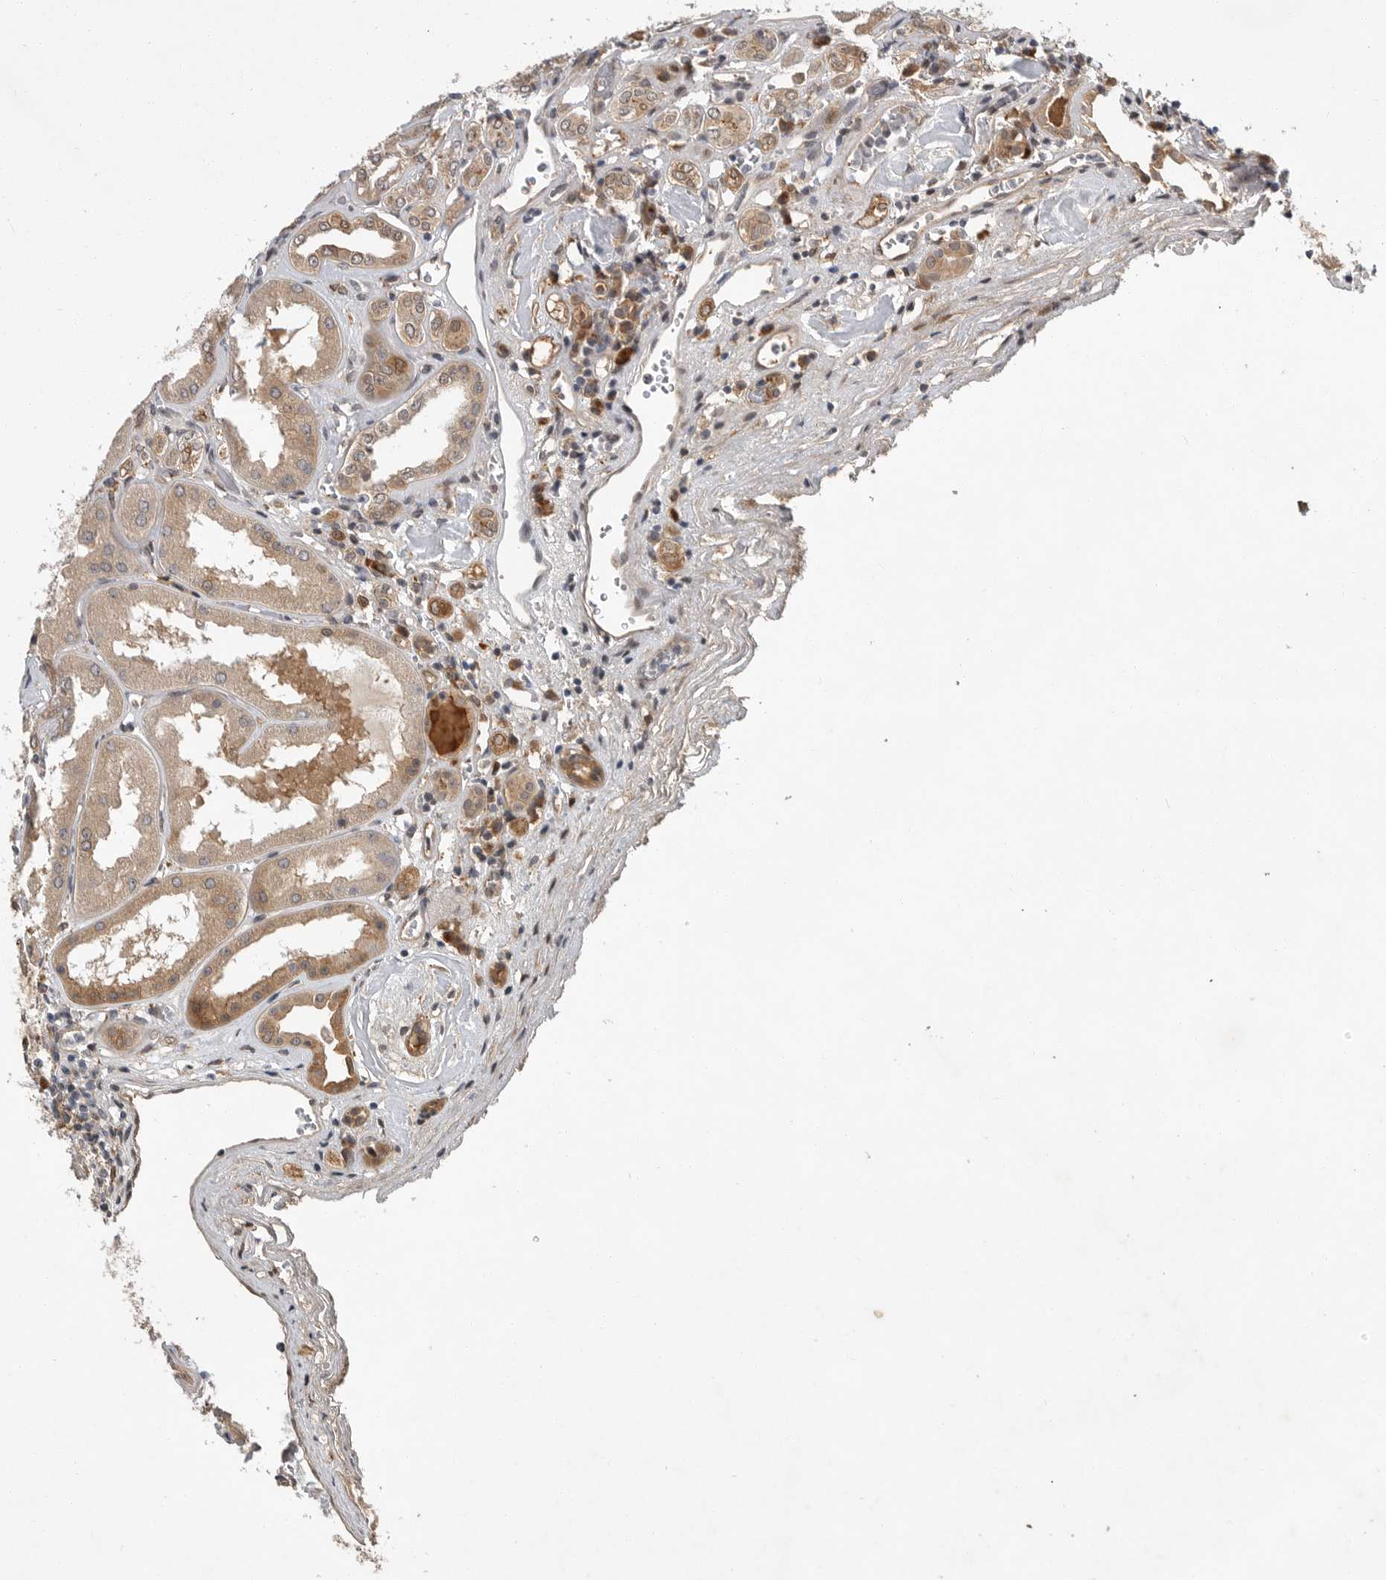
{"staining": {"intensity": "strong", "quantity": ">75%", "location": "cytoplasmic/membranous"}, "tissue": "kidney", "cell_type": "Cells in glomeruli", "image_type": "normal", "snomed": [{"axis": "morphology", "description": "Normal tissue, NOS"}, {"axis": "topography", "description": "Kidney"}], "caption": "The histopathology image demonstrates staining of normal kidney, revealing strong cytoplasmic/membranous protein positivity (brown color) within cells in glomeruli.", "gene": "OSBPL9", "patient": {"sex": "female", "age": 56}}